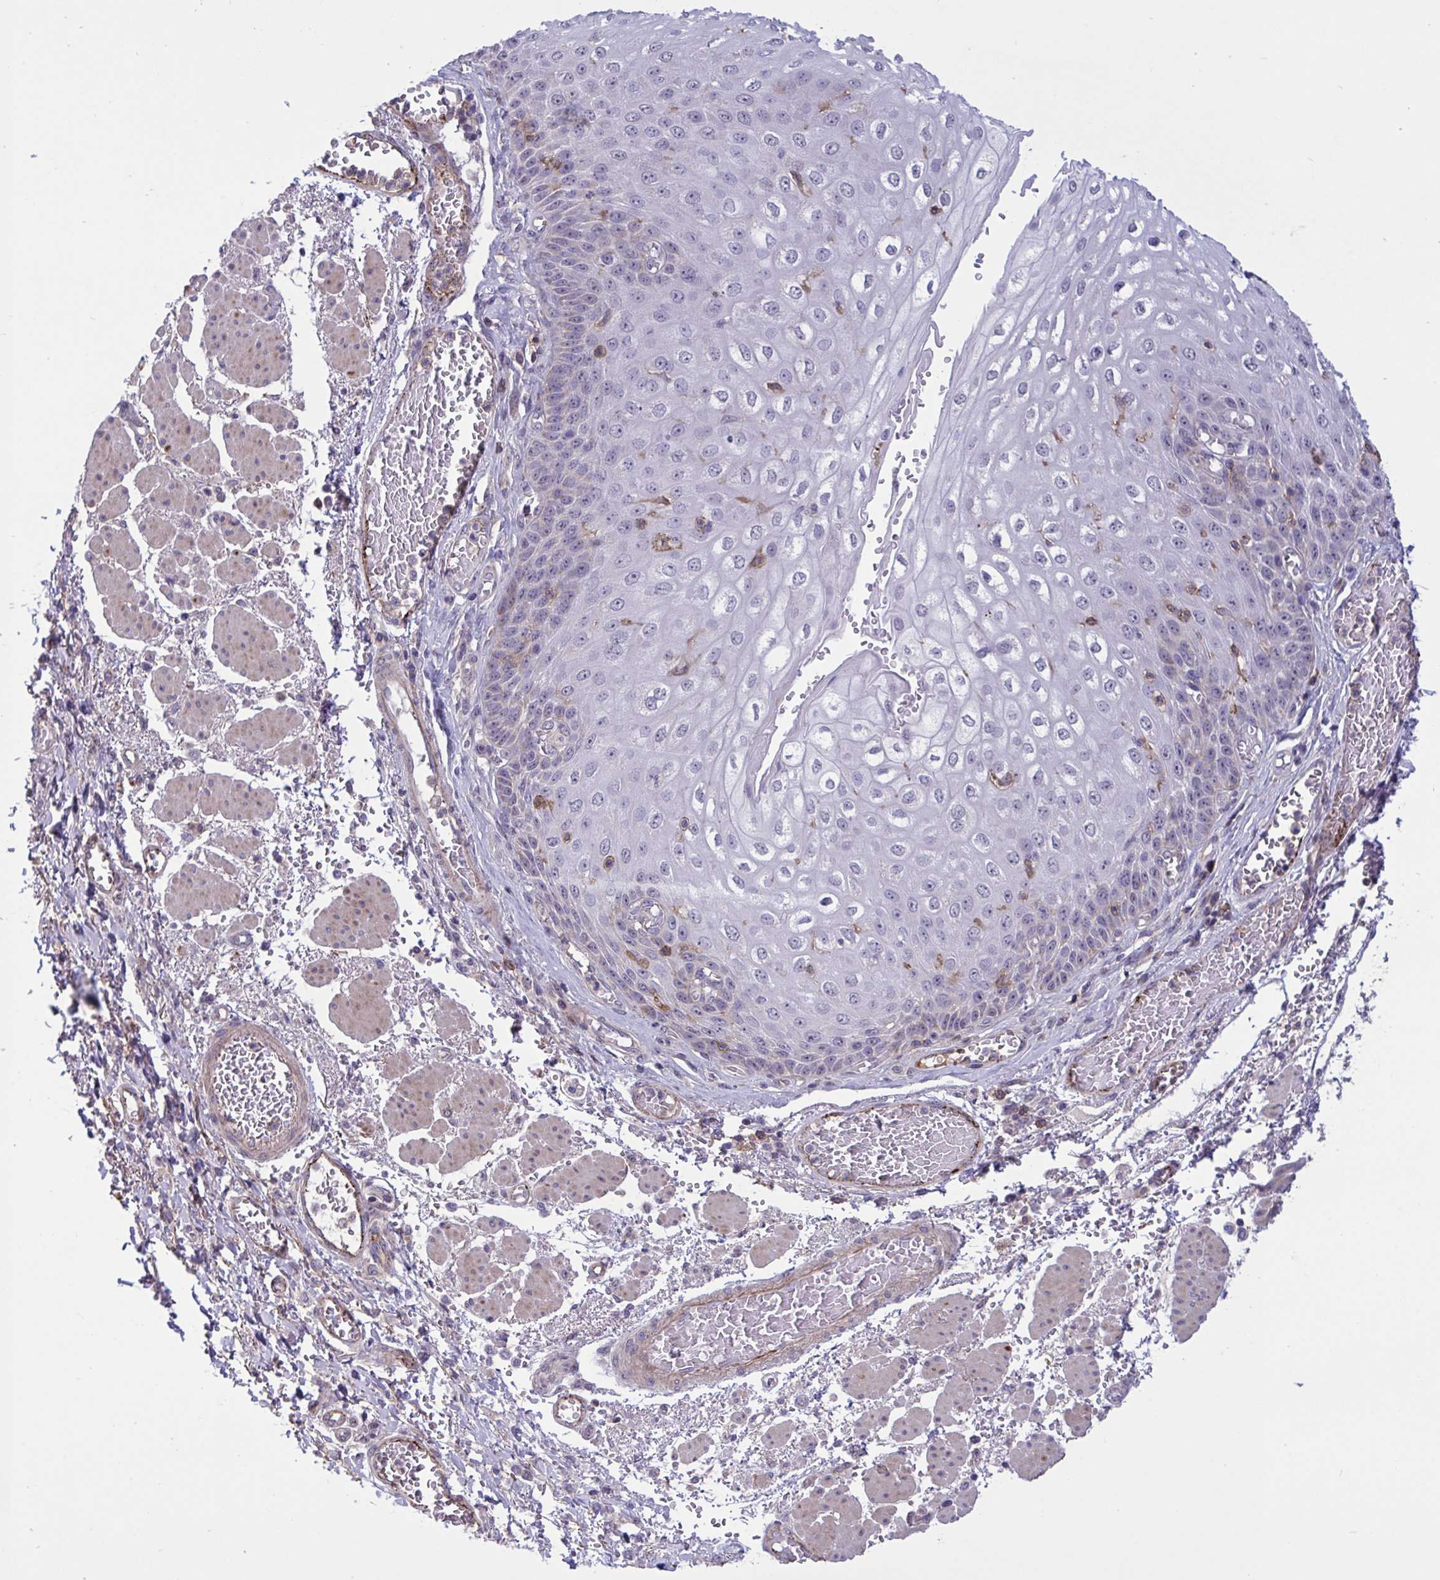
{"staining": {"intensity": "moderate", "quantity": "<25%", "location": "cytoplasmic/membranous,nuclear"}, "tissue": "esophagus", "cell_type": "Squamous epithelial cells", "image_type": "normal", "snomed": [{"axis": "morphology", "description": "Normal tissue, NOS"}, {"axis": "morphology", "description": "Adenocarcinoma, NOS"}, {"axis": "topography", "description": "Esophagus"}], "caption": "The micrograph displays a brown stain indicating the presence of a protein in the cytoplasmic/membranous,nuclear of squamous epithelial cells in esophagus. (DAB (3,3'-diaminobenzidine) = brown stain, brightfield microscopy at high magnification).", "gene": "CD101", "patient": {"sex": "male", "age": 81}}